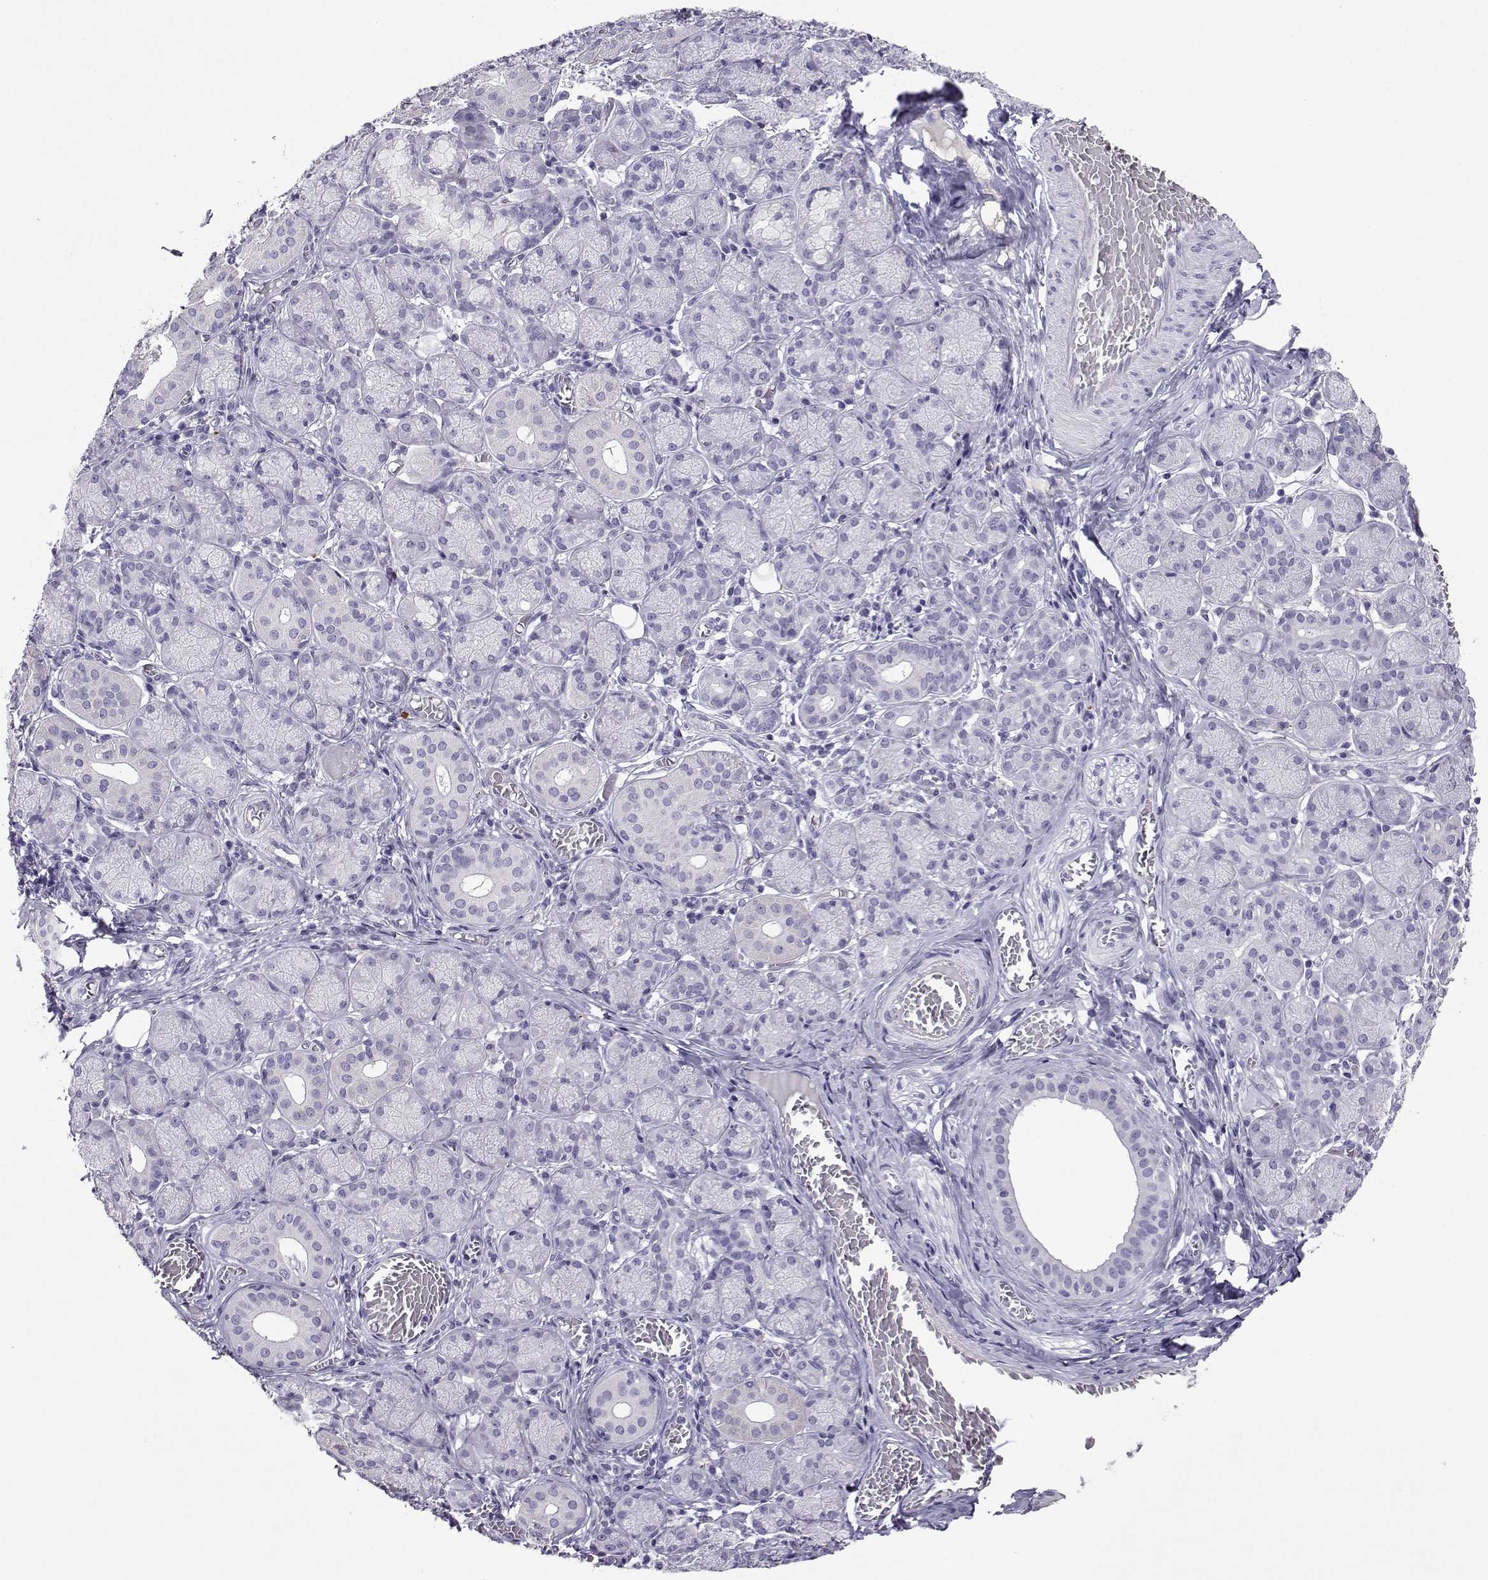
{"staining": {"intensity": "negative", "quantity": "none", "location": "none"}, "tissue": "salivary gland", "cell_type": "Glandular cells", "image_type": "normal", "snomed": [{"axis": "morphology", "description": "Normal tissue, NOS"}, {"axis": "topography", "description": "Salivary gland"}, {"axis": "topography", "description": "Peripheral nerve tissue"}], "caption": "The image exhibits no staining of glandular cells in benign salivary gland.", "gene": "GRIK4", "patient": {"sex": "female", "age": 24}}